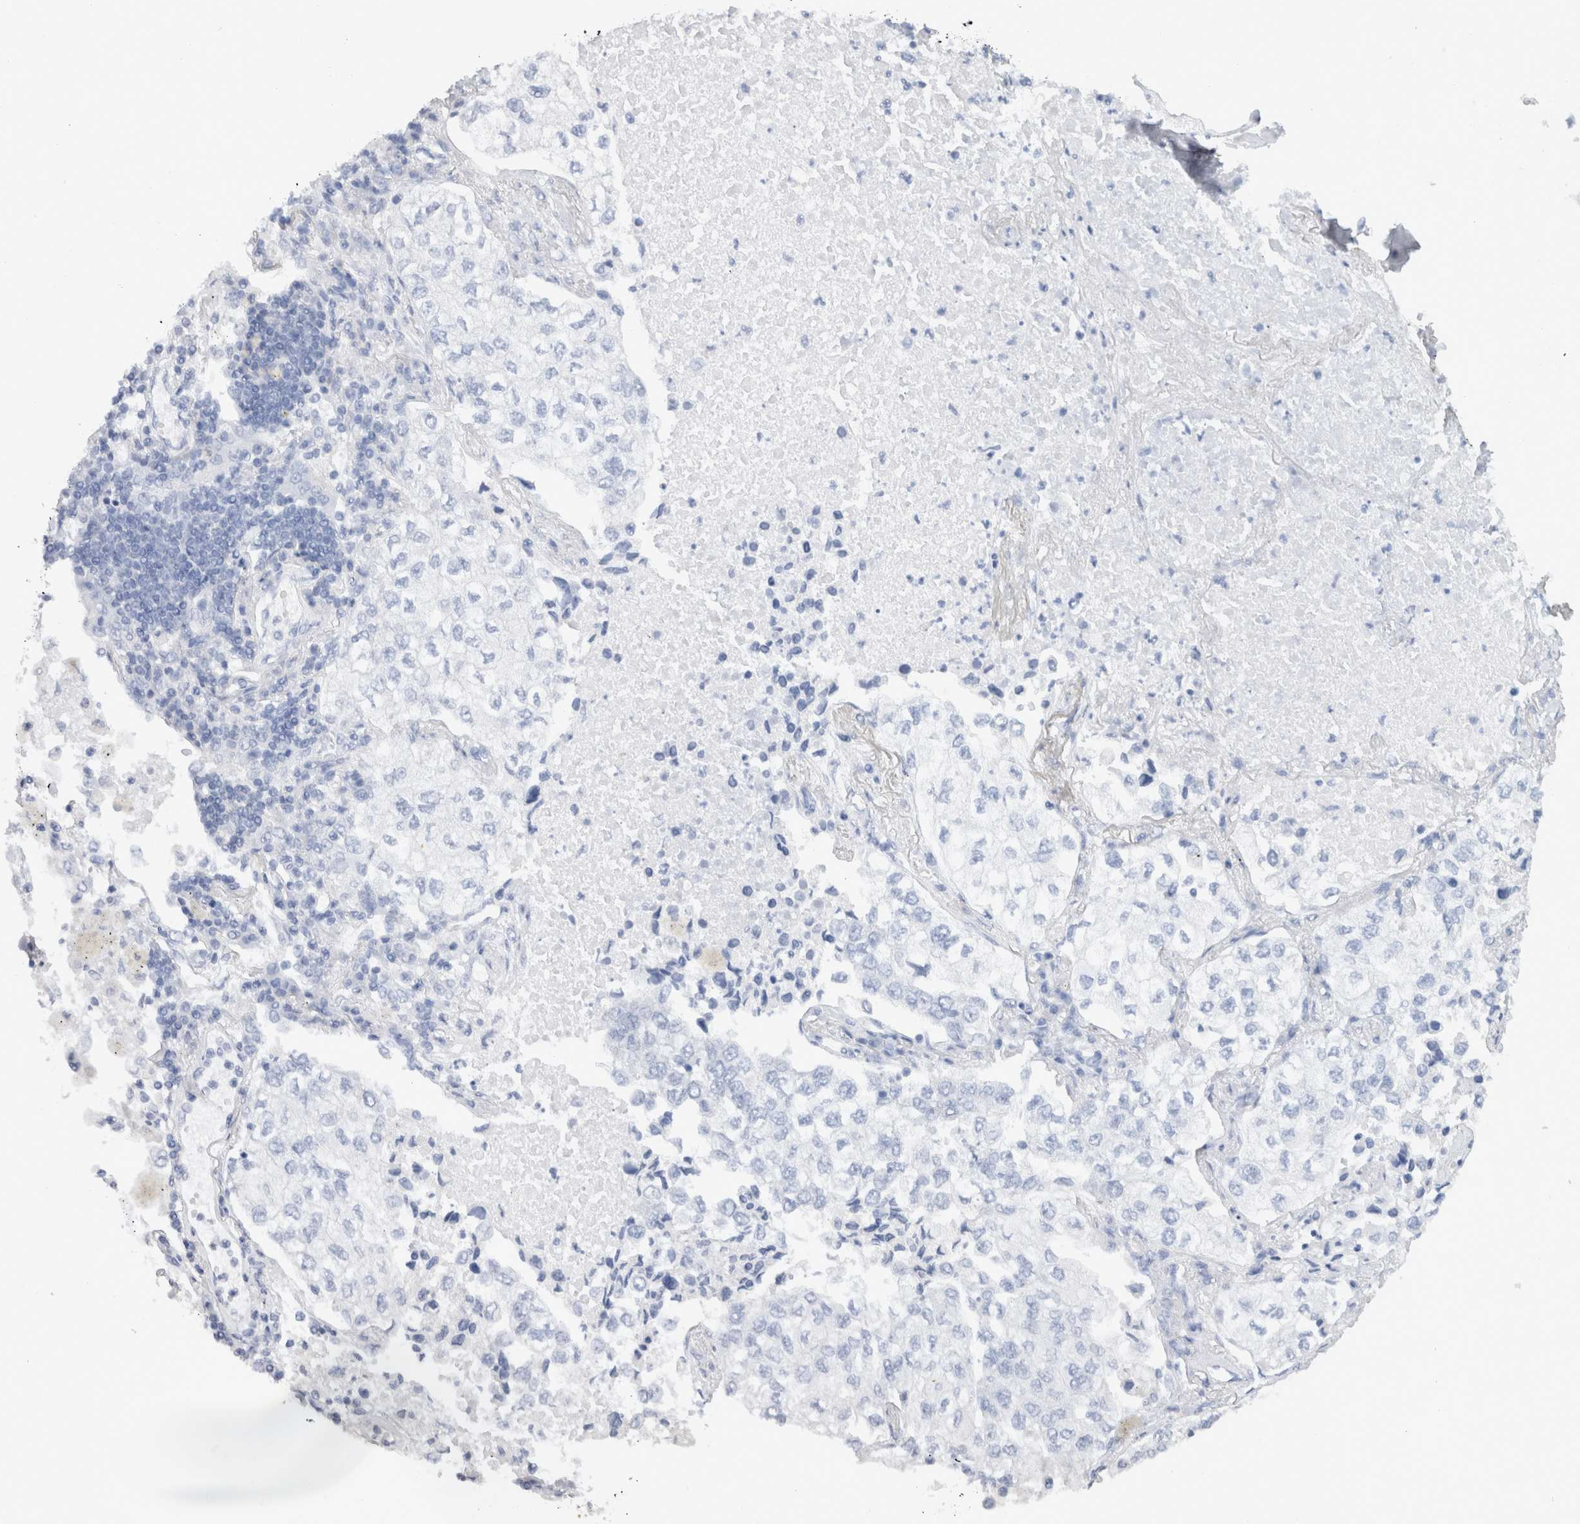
{"staining": {"intensity": "negative", "quantity": "none", "location": "none"}, "tissue": "lung cancer", "cell_type": "Tumor cells", "image_type": "cancer", "snomed": [{"axis": "morphology", "description": "Adenocarcinoma, NOS"}, {"axis": "topography", "description": "Lung"}], "caption": "Immunohistochemistry of human adenocarcinoma (lung) displays no positivity in tumor cells.", "gene": "C9orf50", "patient": {"sex": "male", "age": 63}}